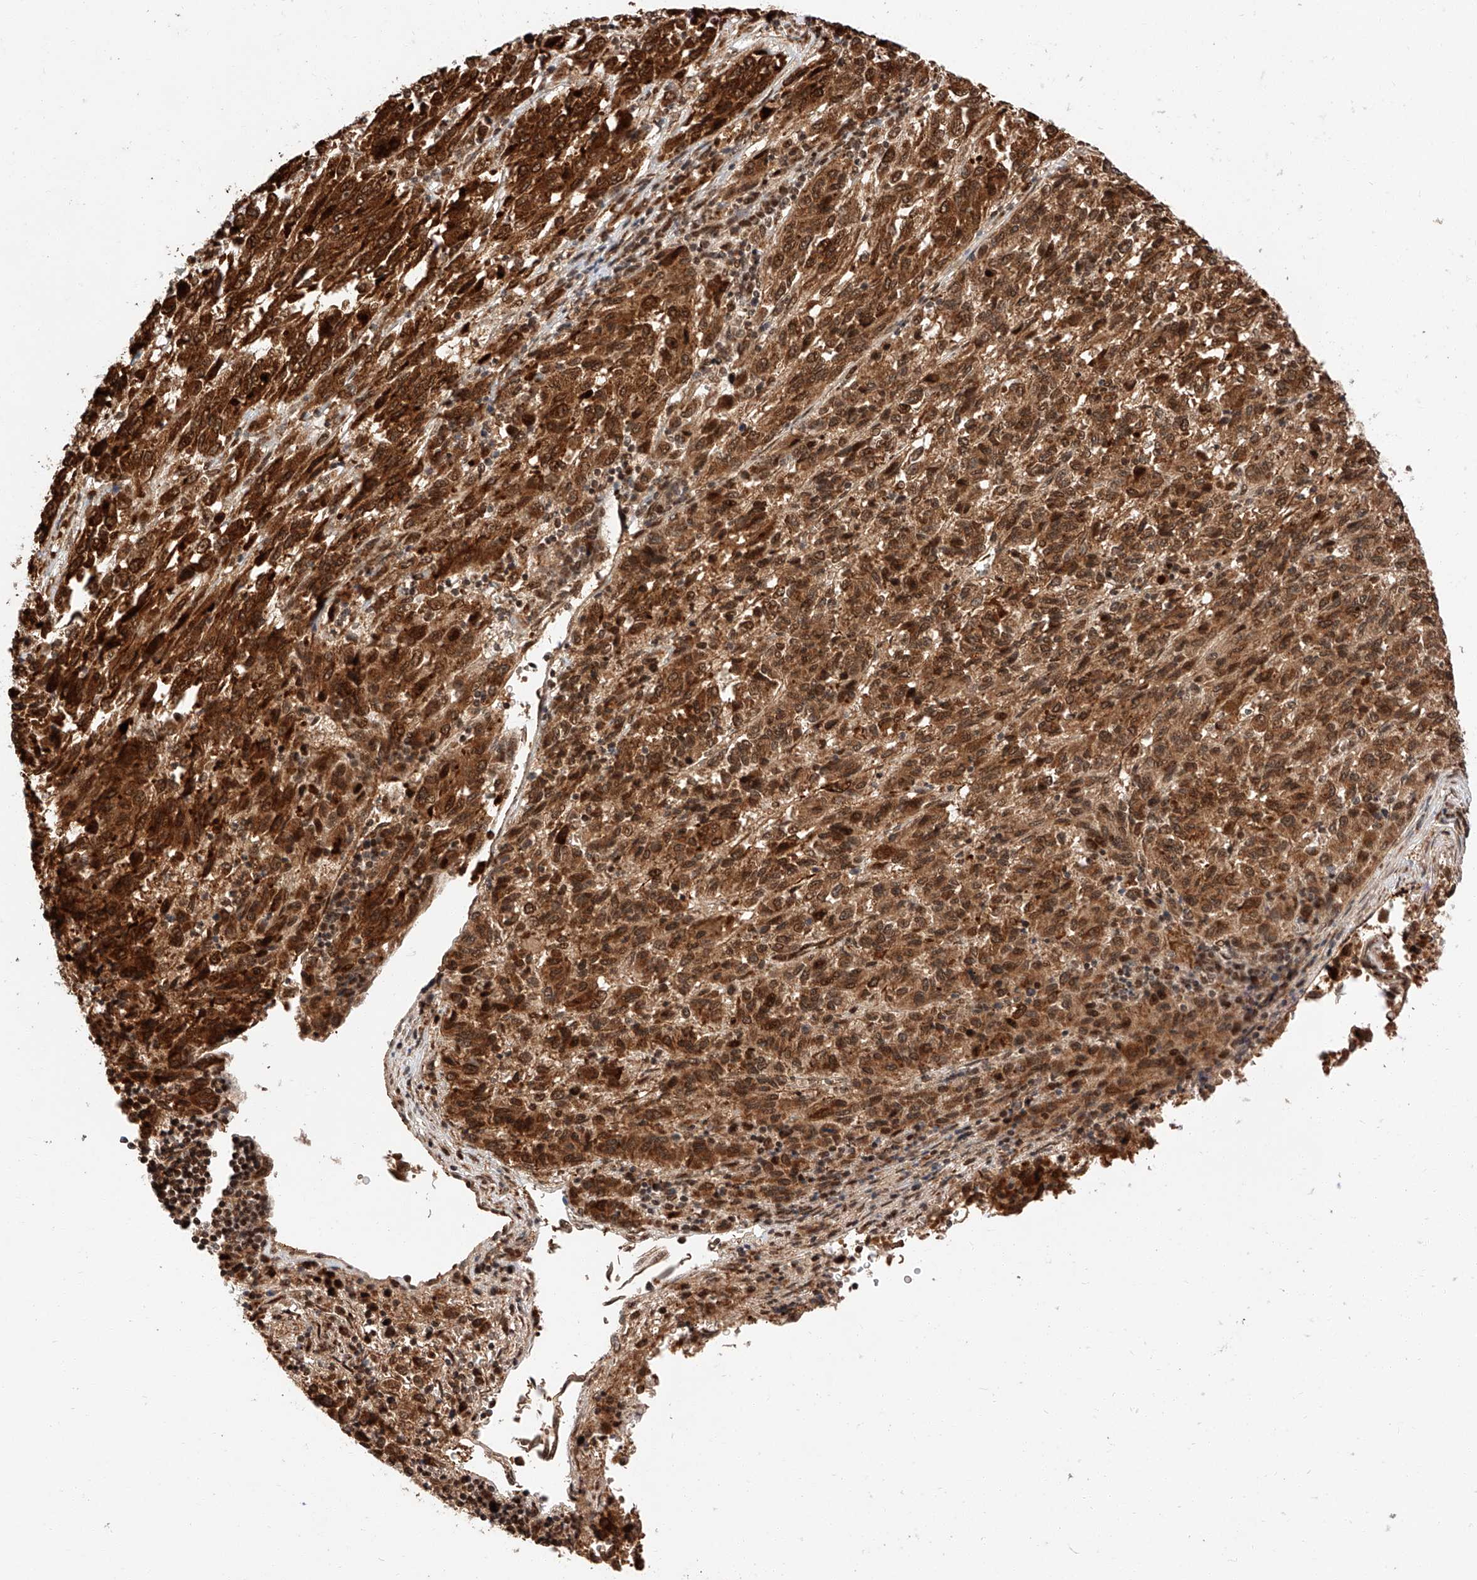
{"staining": {"intensity": "strong", "quantity": ">75%", "location": "cytoplasmic/membranous,nuclear"}, "tissue": "melanoma", "cell_type": "Tumor cells", "image_type": "cancer", "snomed": [{"axis": "morphology", "description": "Malignant melanoma, Metastatic site"}, {"axis": "topography", "description": "Lung"}], "caption": "About >75% of tumor cells in malignant melanoma (metastatic site) display strong cytoplasmic/membranous and nuclear protein expression as visualized by brown immunohistochemical staining.", "gene": "THTPA", "patient": {"sex": "male", "age": 64}}